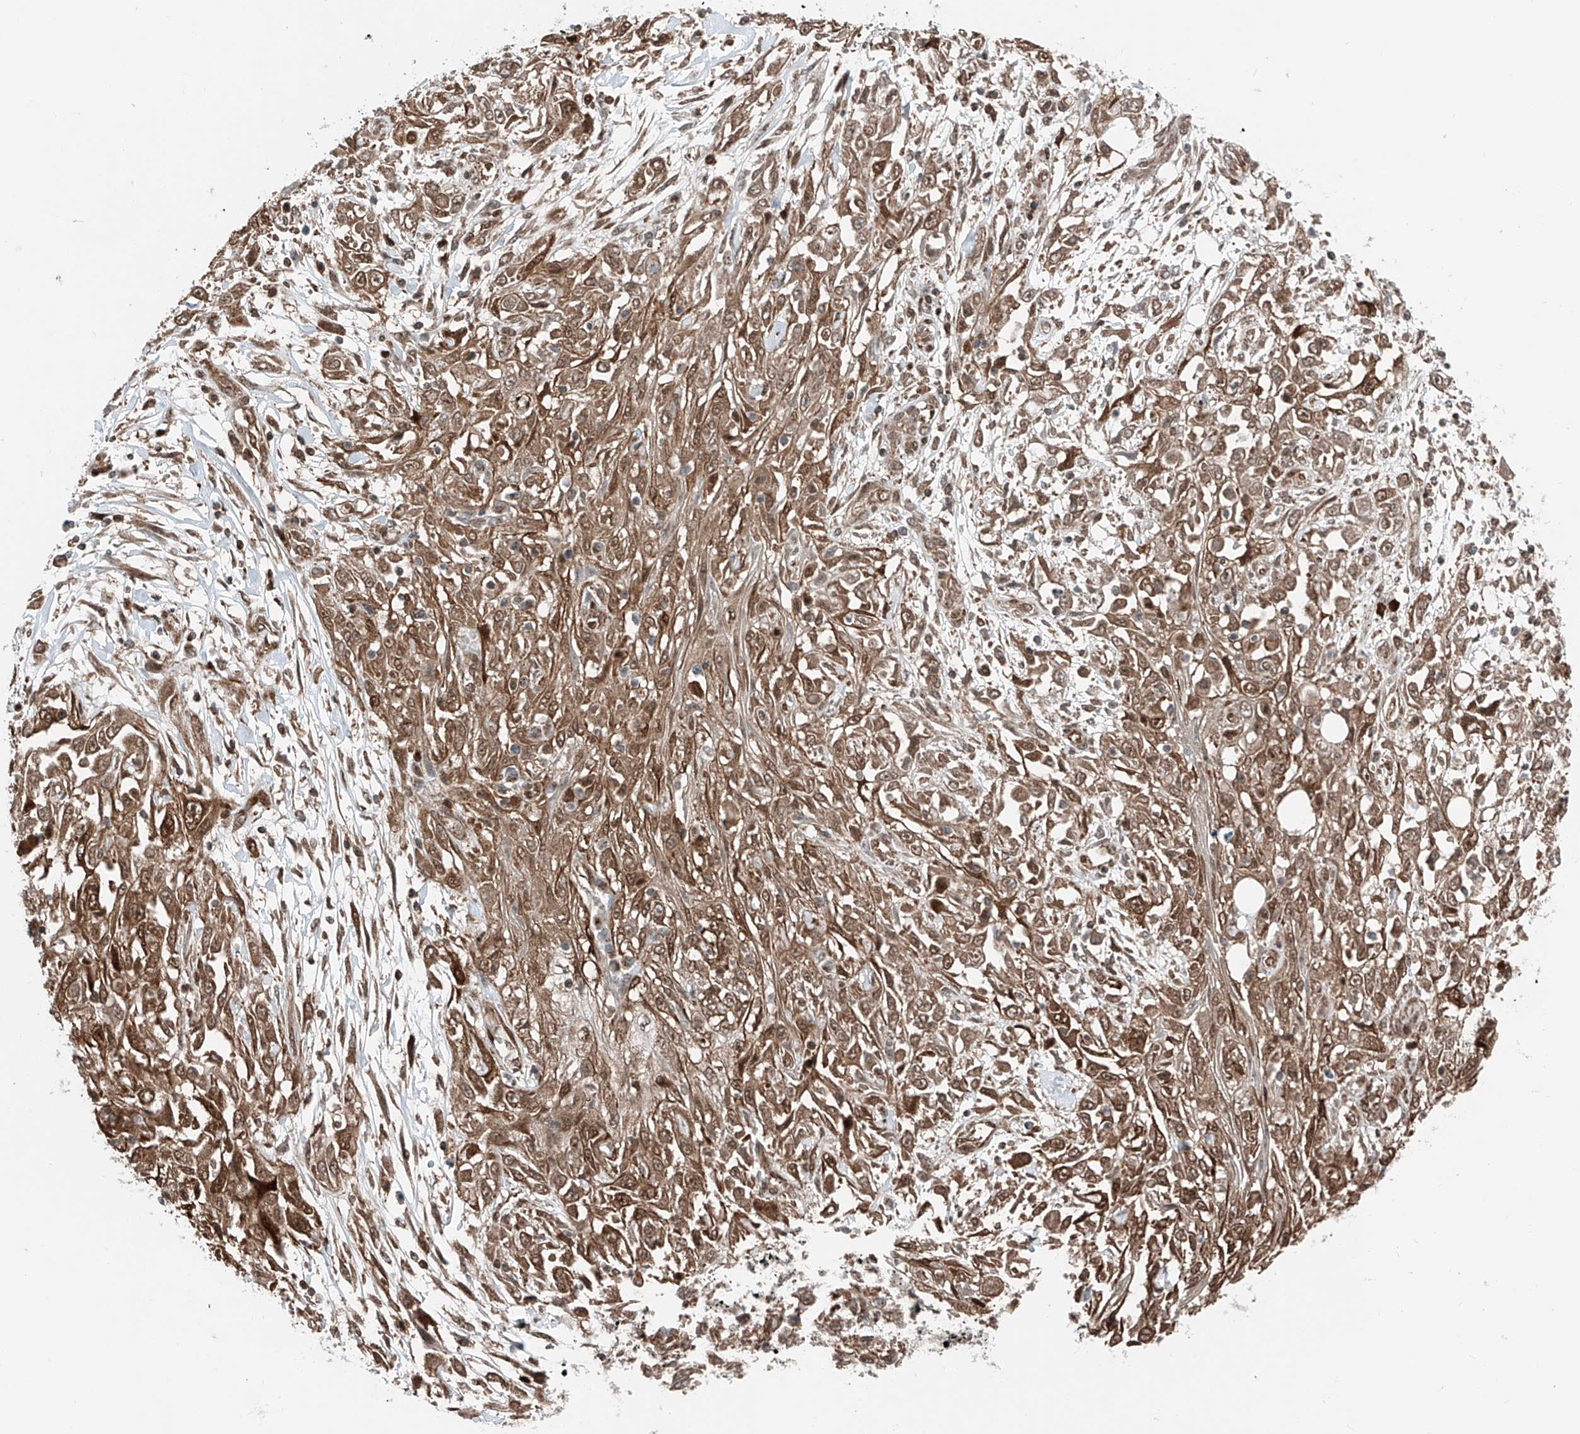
{"staining": {"intensity": "moderate", "quantity": ">75%", "location": "cytoplasmic/membranous,nuclear"}, "tissue": "skin cancer", "cell_type": "Tumor cells", "image_type": "cancer", "snomed": [{"axis": "morphology", "description": "Squamous cell carcinoma, NOS"}, {"axis": "morphology", "description": "Squamous cell carcinoma, metastatic, NOS"}, {"axis": "topography", "description": "Skin"}, {"axis": "topography", "description": "Lymph node"}], "caption": "There is medium levels of moderate cytoplasmic/membranous and nuclear expression in tumor cells of skin cancer, as demonstrated by immunohistochemical staining (brown color).", "gene": "USP48", "patient": {"sex": "male", "age": 75}}